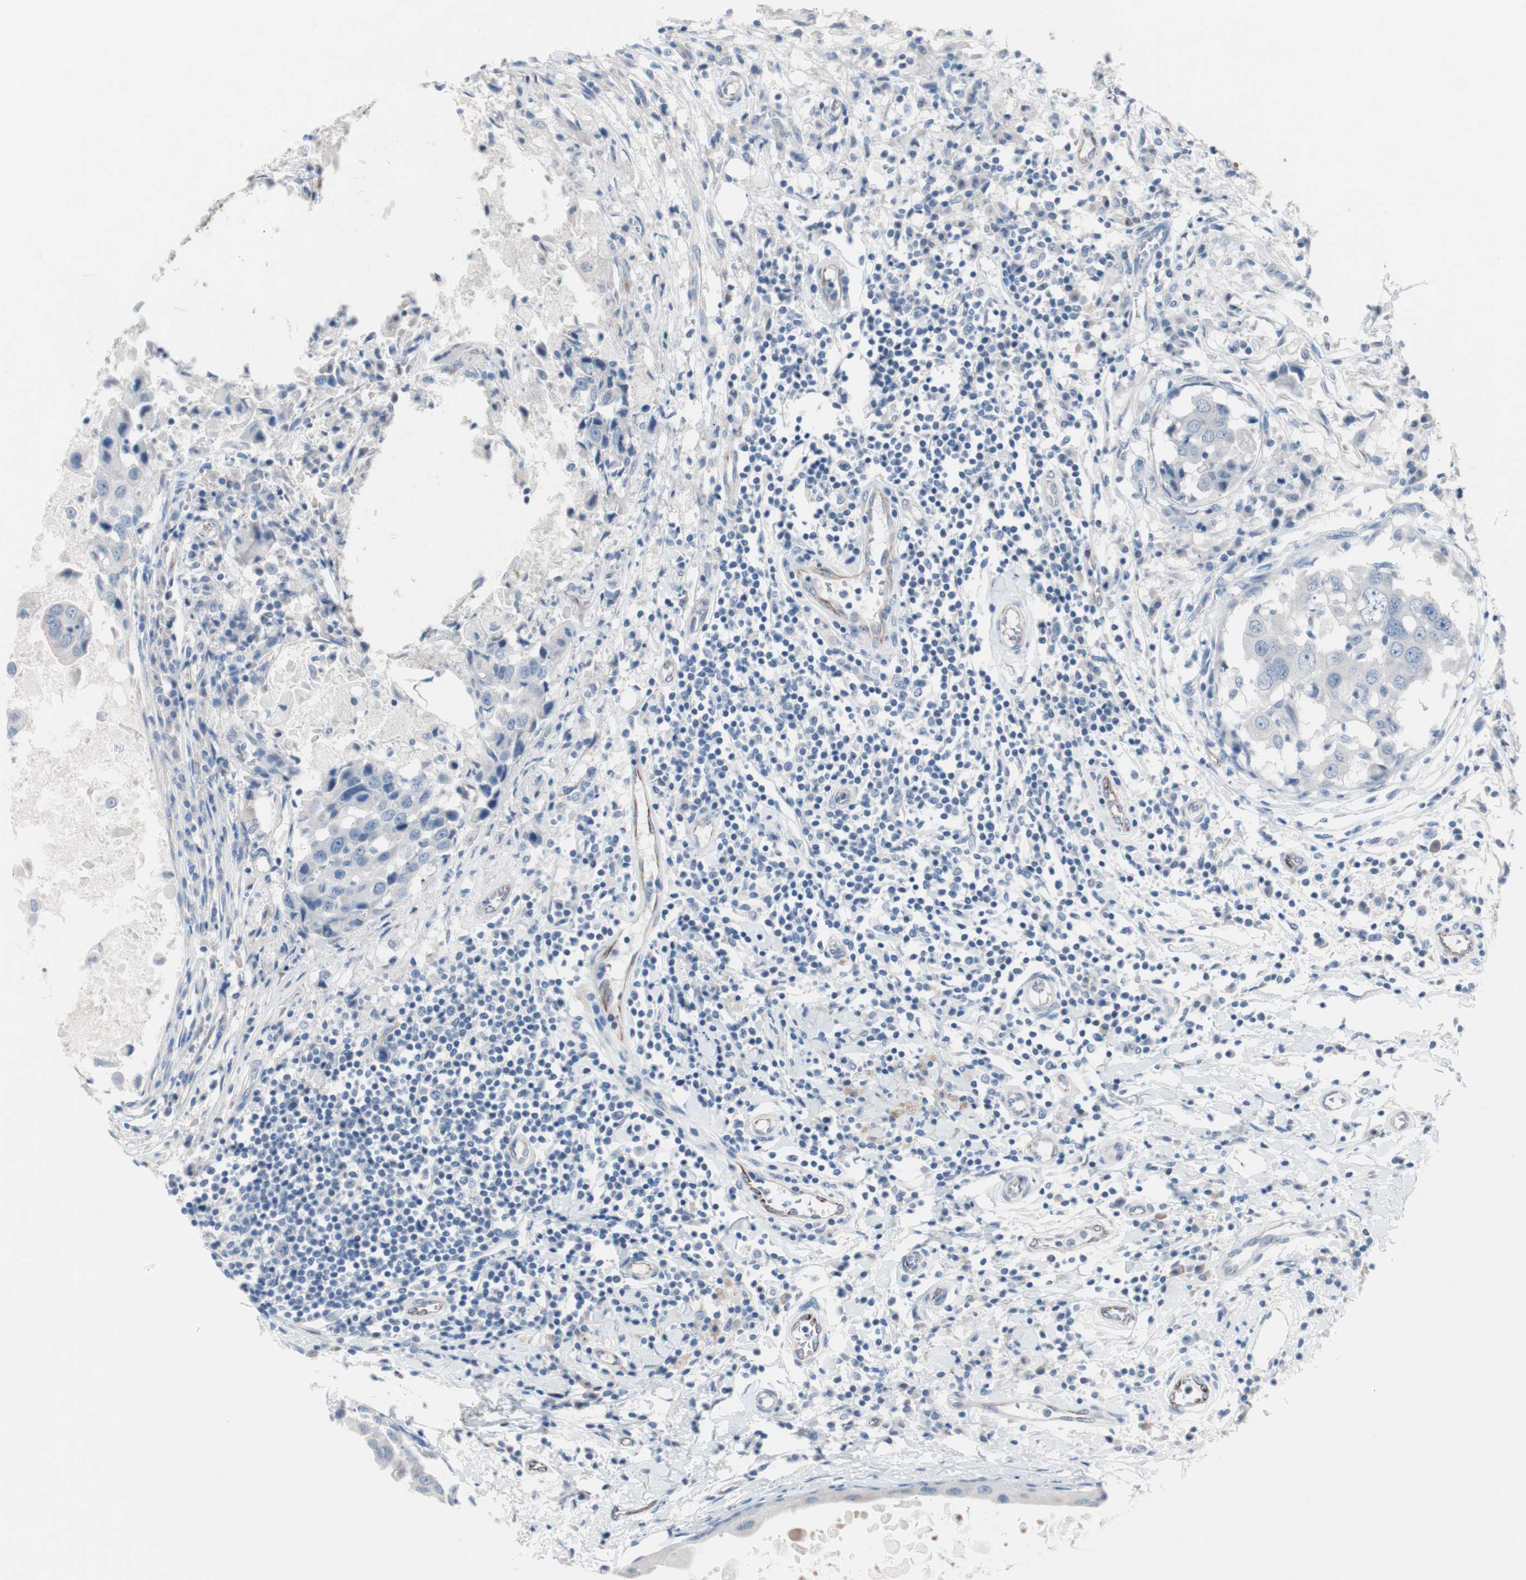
{"staining": {"intensity": "negative", "quantity": "none", "location": "none"}, "tissue": "breast cancer", "cell_type": "Tumor cells", "image_type": "cancer", "snomed": [{"axis": "morphology", "description": "Duct carcinoma"}, {"axis": "topography", "description": "Breast"}], "caption": "This histopathology image is of breast cancer stained with immunohistochemistry to label a protein in brown with the nuclei are counter-stained blue. There is no positivity in tumor cells. (Stains: DAB immunohistochemistry with hematoxylin counter stain, Microscopy: brightfield microscopy at high magnification).", "gene": "ULBP1", "patient": {"sex": "female", "age": 27}}